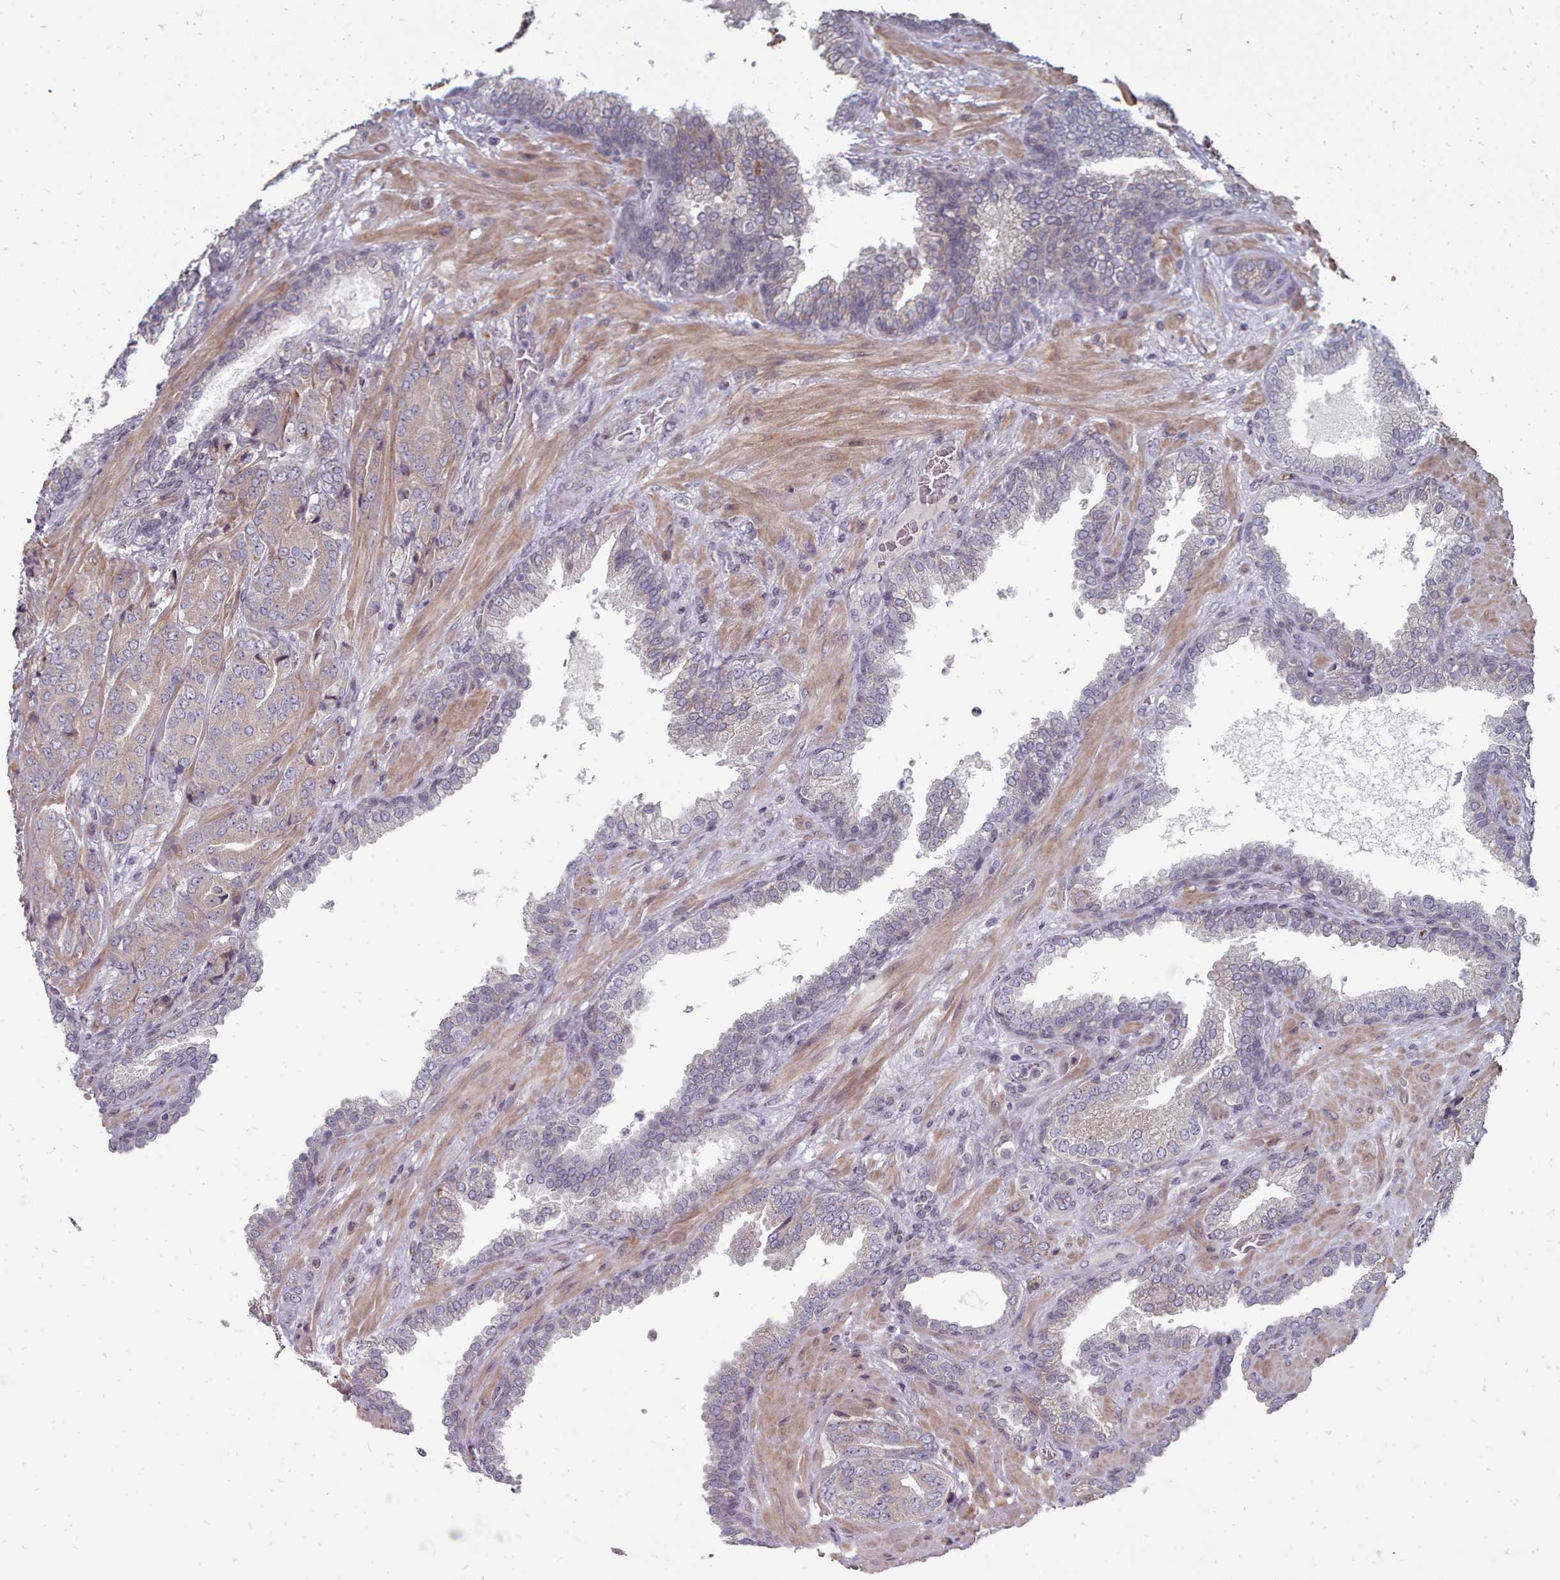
{"staining": {"intensity": "weak", "quantity": "25%-75%", "location": "cytoplasmic/membranous"}, "tissue": "prostate cancer", "cell_type": "Tumor cells", "image_type": "cancer", "snomed": [{"axis": "morphology", "description": "Adenocarcinoma, High grade"}, {"axis": "topography", "description": "Prostate"}], "caption": "High-power microscopy captured an immunohistochemistry (IHC) histopathology image of prostate adenocarcinoma (high-grade), revealing weak cytoplasmic/membranous expression in about 25%-75% of tumor cells. The protein of interest is shown in brown color, while the nuclei are stained blue.", "gene": "ACKR3", "patient": {"sex": "male", "age": 63}}